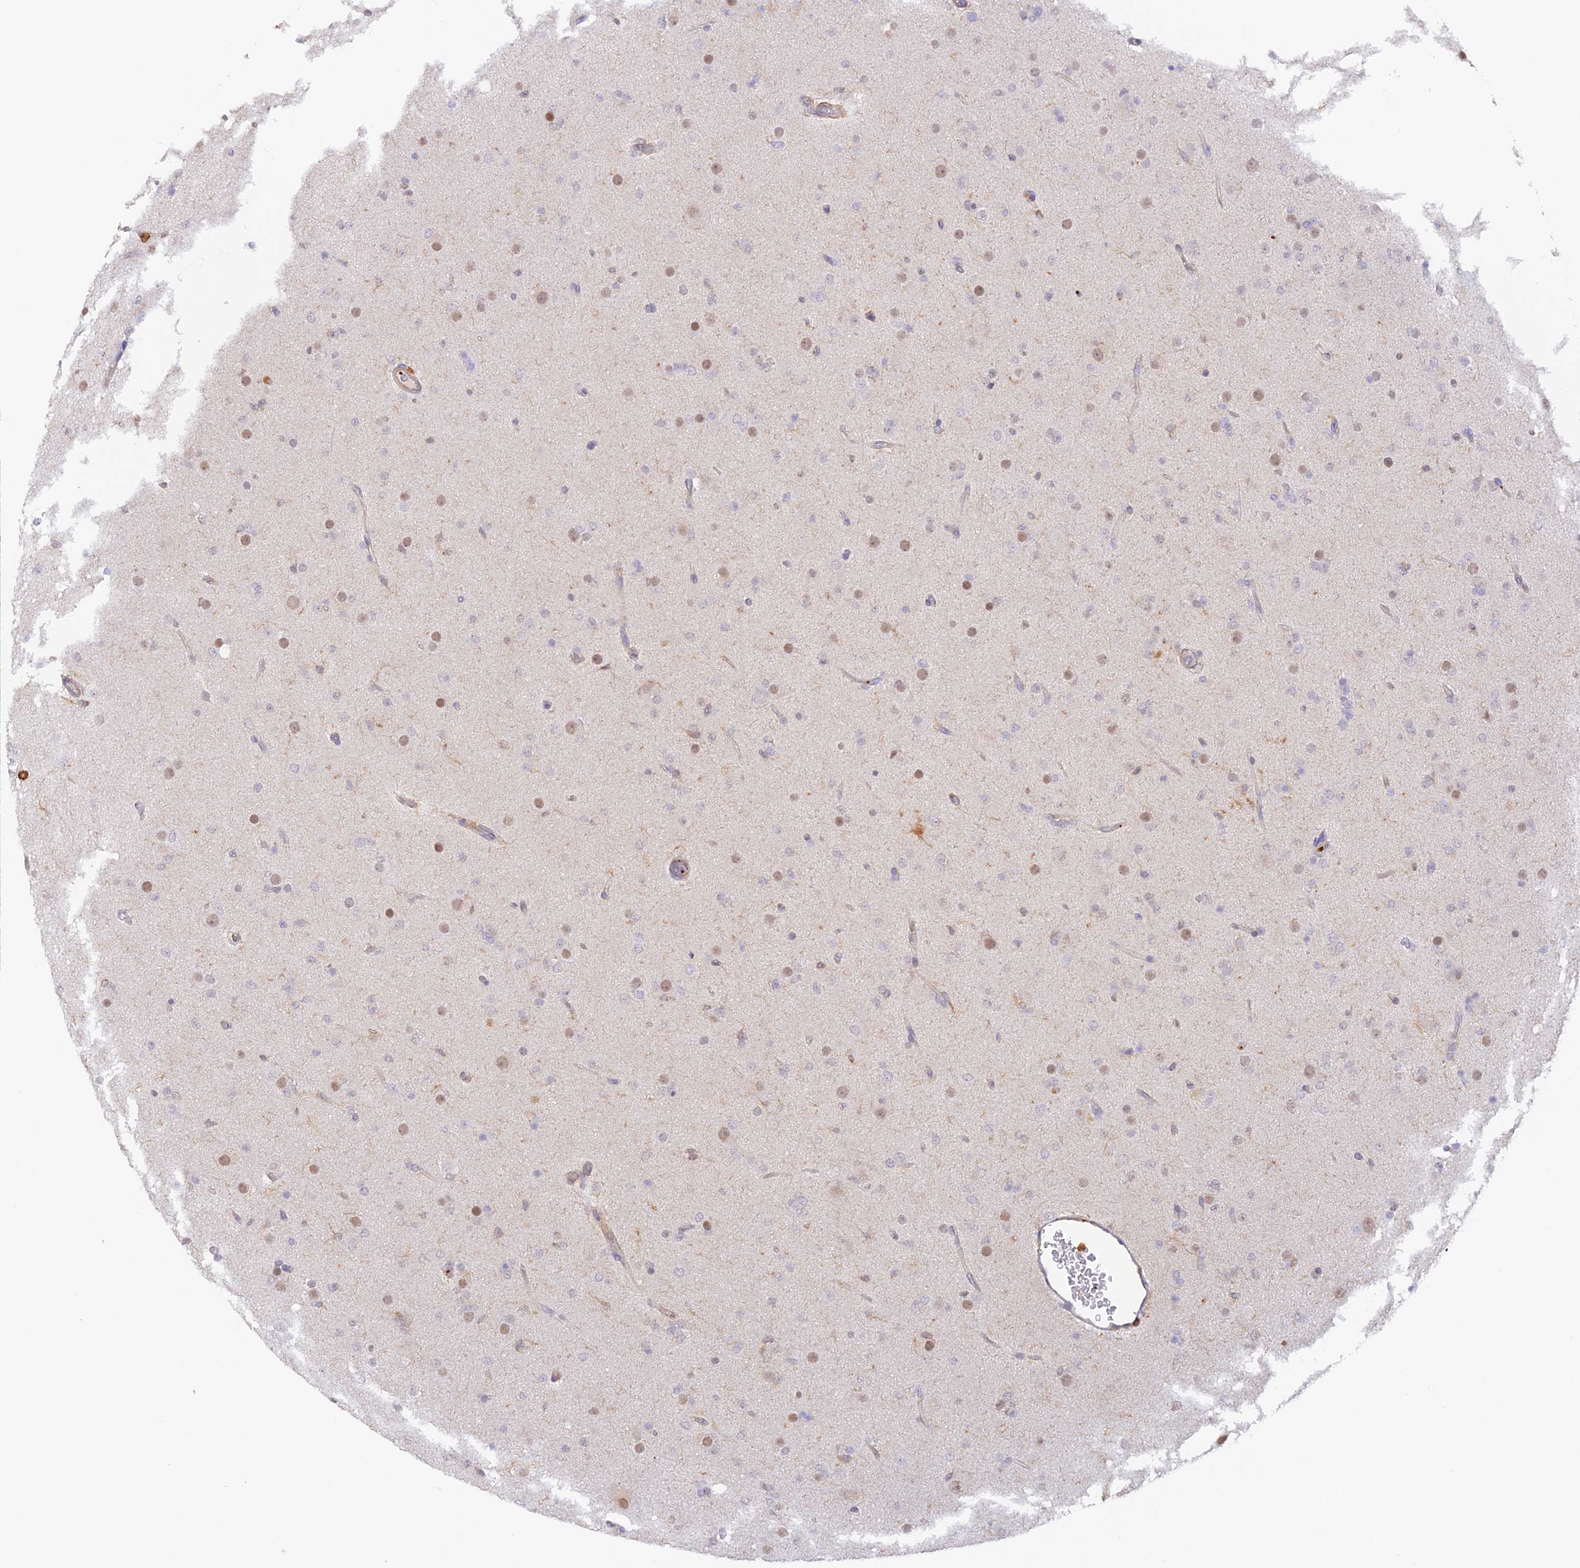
{"staining": {"intensity": "negative", "quantity": "none", "location": "none"}, "tissue": "glioma", "cell_type": "Tumor cells", "image_type": "cancer", "snomed": [{"axis": "morphology", "description": "Glioma, malignant, Low grade"}, {"axis": "topography", "description": "Brain"}], "caption": "IHC photomicrograph of neoplastic tissue: human malignant low-grade glioma stained with DAB (3,3'-diaminobenzidine) exhibits no significant protein expression in tumor cells. (DAB (3,3'-diaminobenzidine) immunohistochemistry with hematoxylin counter stain).", "gene": "DENND1C", "patient": {"sex": "male", "age": 65}}